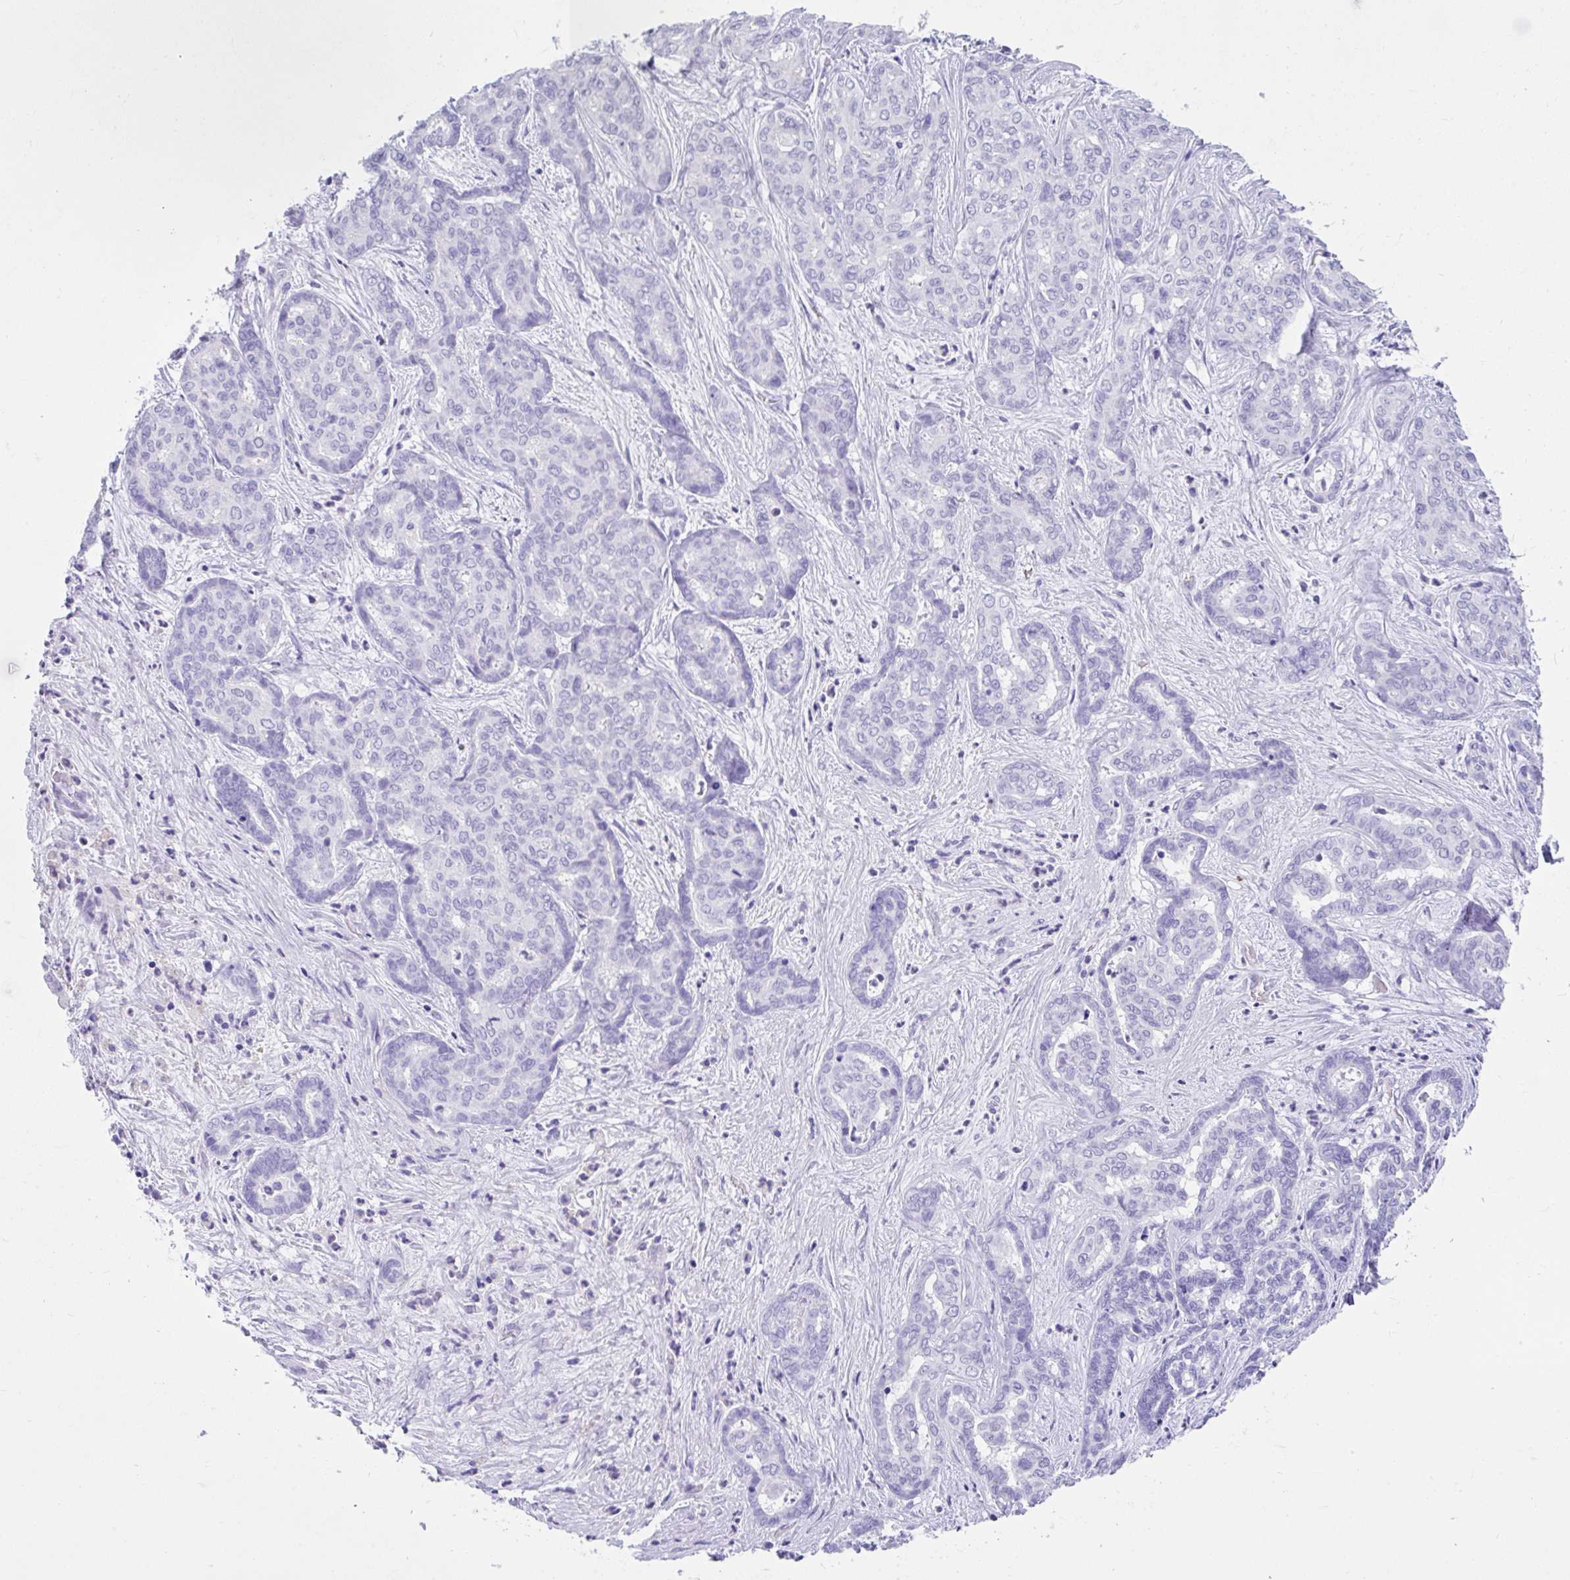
{"staining": {"intensity": "negative", "quantity": "none", "location": "none"}, "tissue": "liver cancer", "cell_type": "Tumor cells", "image_type": "cancer", "snomed": [{"axis": "morphology", "description": "Cholangiocarcinoma"}, {"axis": "topography", "description": "Liver"}], "caption": "Immunohistochemistry photomicrograph of neoplastic tissue: liver cancer stained with DAB demonstrates no significant protein expression in tumor cells.", "gene": "FAM107A", "patient": {"sex": "female", "age": 64}}